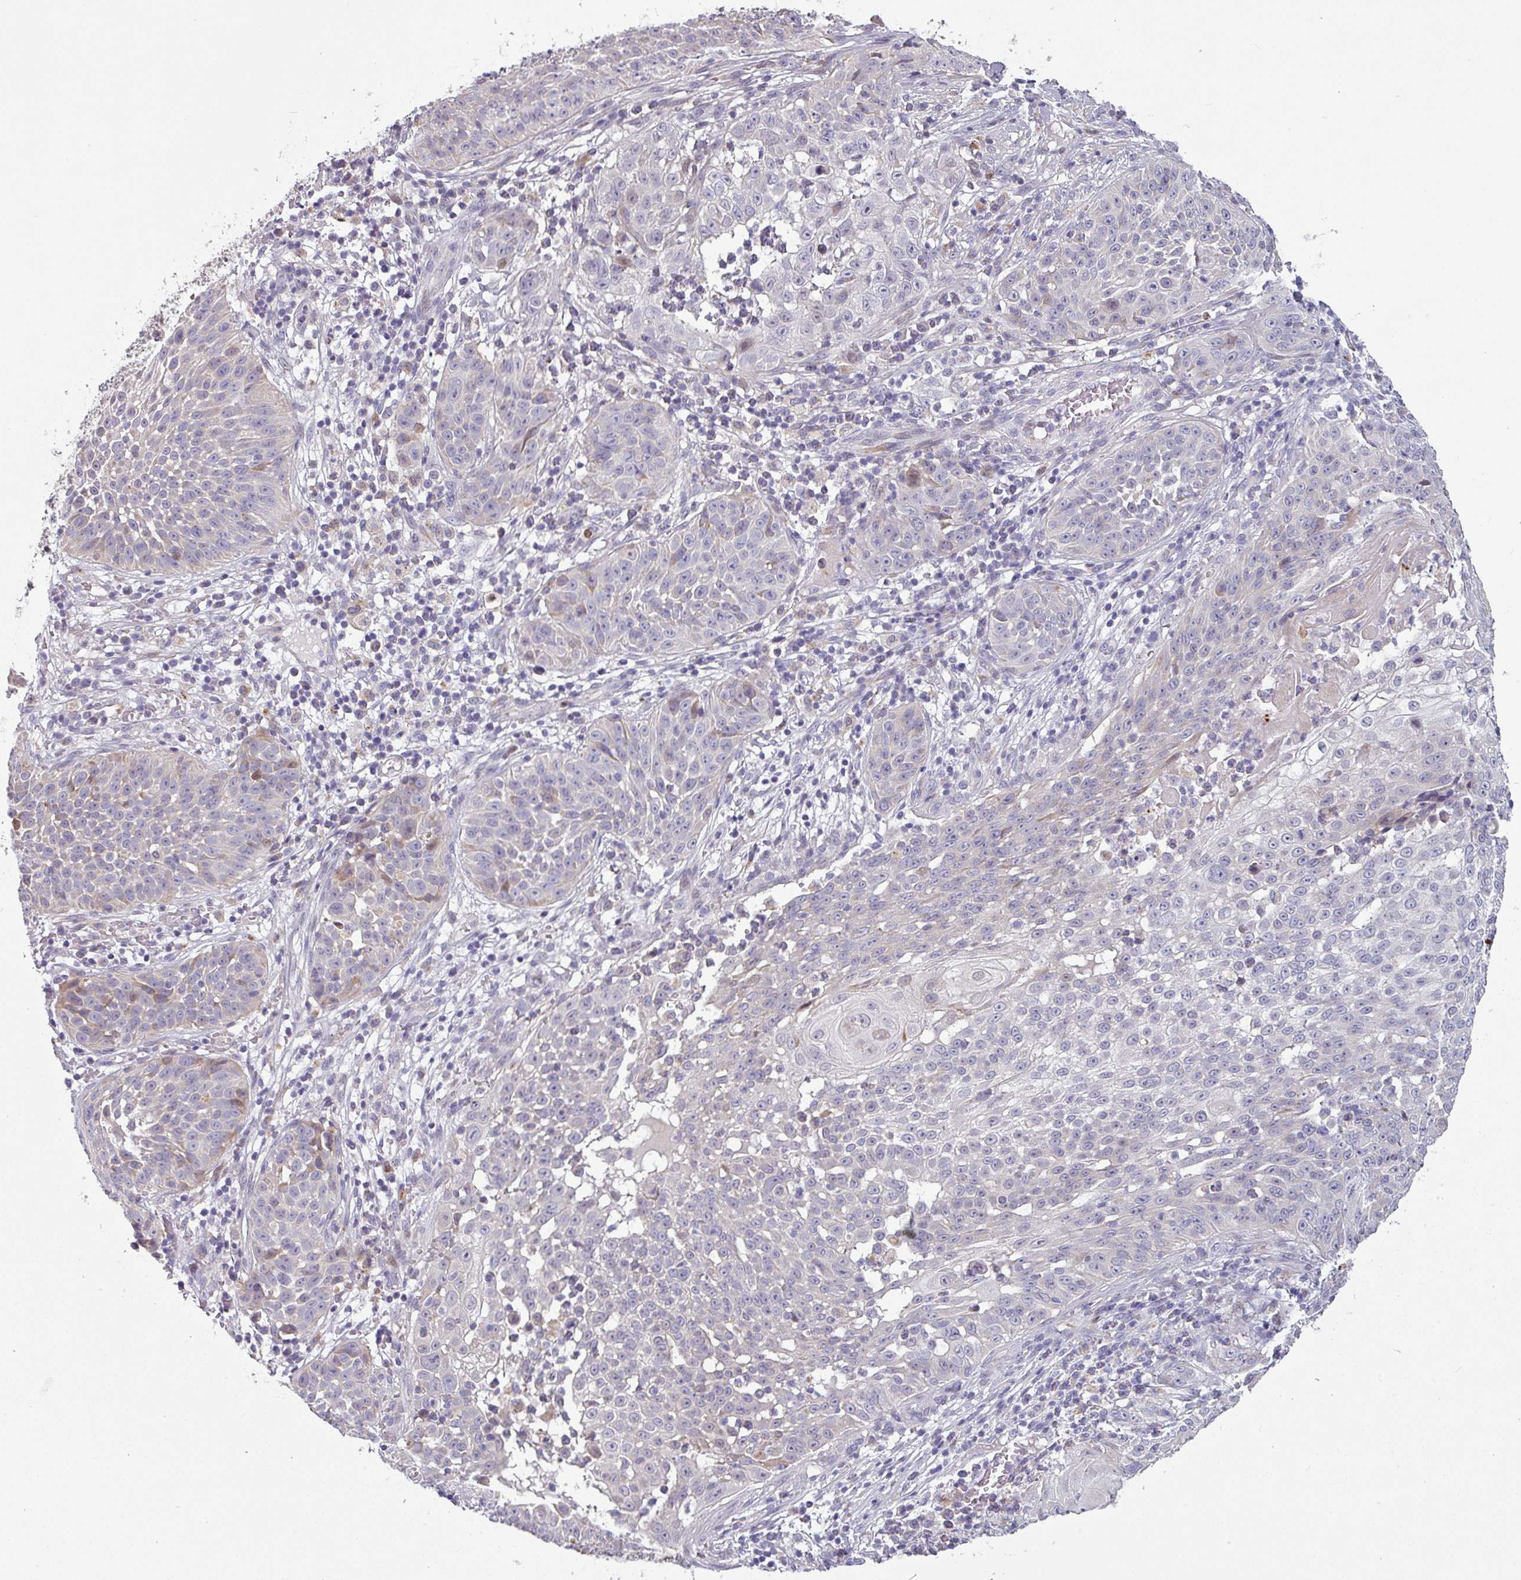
{"staining": {"intensity": "moderate", "quantity": "<25%", "location": "cytoplasmic/membranous"}, "tissue": "skin cancer", "cell_type": "Tumor cells", "image_type": "cancer", "snomed": [{"axis": "morphology", "description": "Squamous cell carcinoma, NOS"}, {"axis": "topography", "description": "Skin"}], "caption": "A histopathology image of skin cancer (squamous cell carcinoma) stained for a protein exhibits moderate cytoplasmic/membranous brown staining in tumor cells. (brown staining indicates protein expression, while blue staining denotes nuclei).", "gene": "C2orf16", "patient": {"sex": "male", "age": 24}}